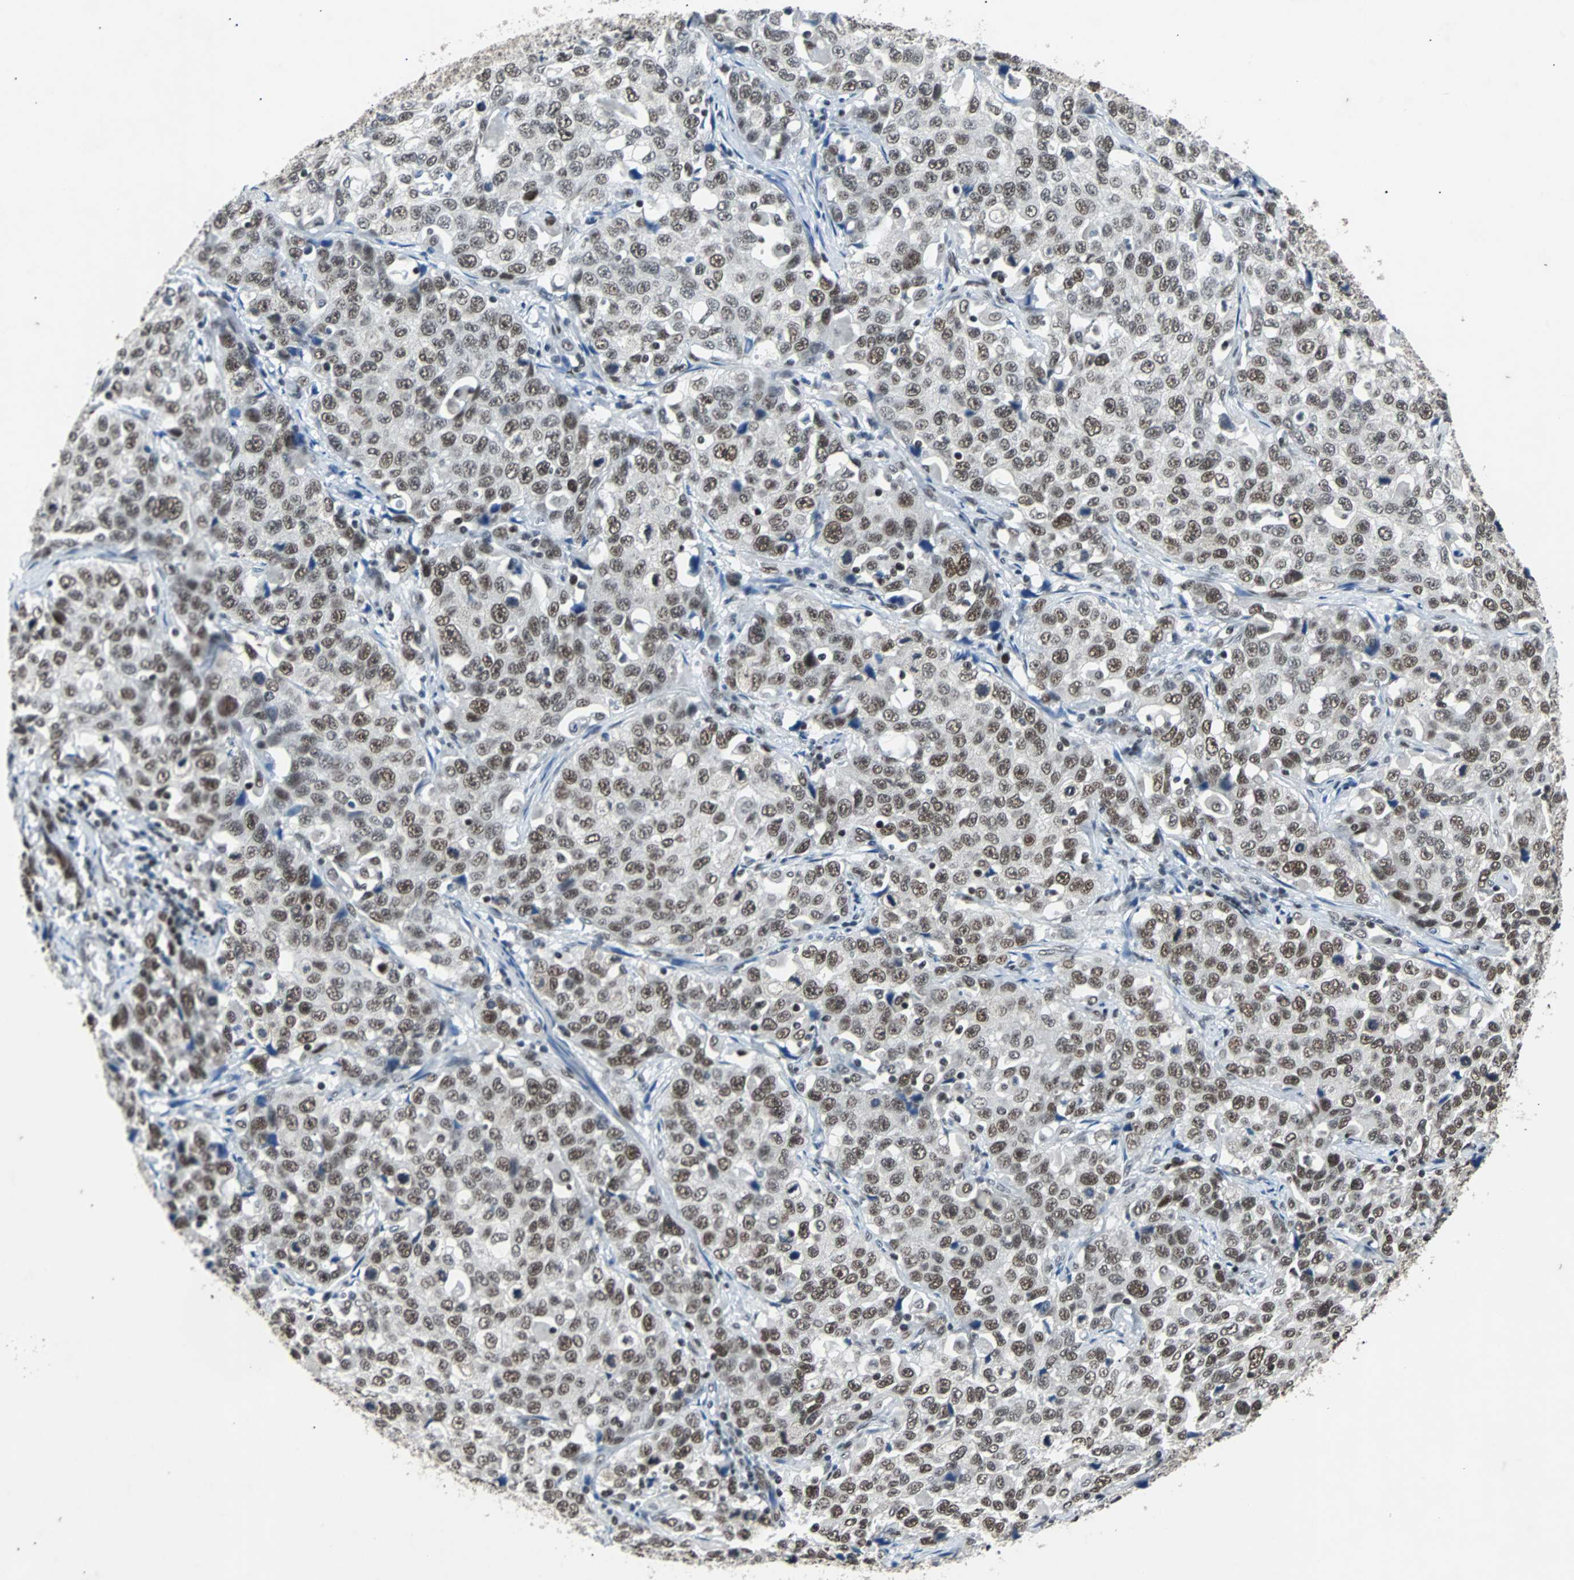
{"staining": {"intensity": "strong", "quantity": ">75%", "location": "nuclear"}, "tissue": "stomach cancer", "cell_type": "Tumor cells", "image_type": "cancer", "snomed": [{"axis": "morphology", "description": "Normal tissue, NOS"}, {"axis": "morphology", "description": "Adenocarcinoma, NOS"}, {"axis": "topography", "description": "Stomach"}], "caption": "Approximately >75% of tumor cells in stomach cancer demonstrate strong nuclear protein staining as visualized by brown immunohistochemical staining.", "gene": "GATAD2A", "patient": {"sex": "male", "age": 48}}